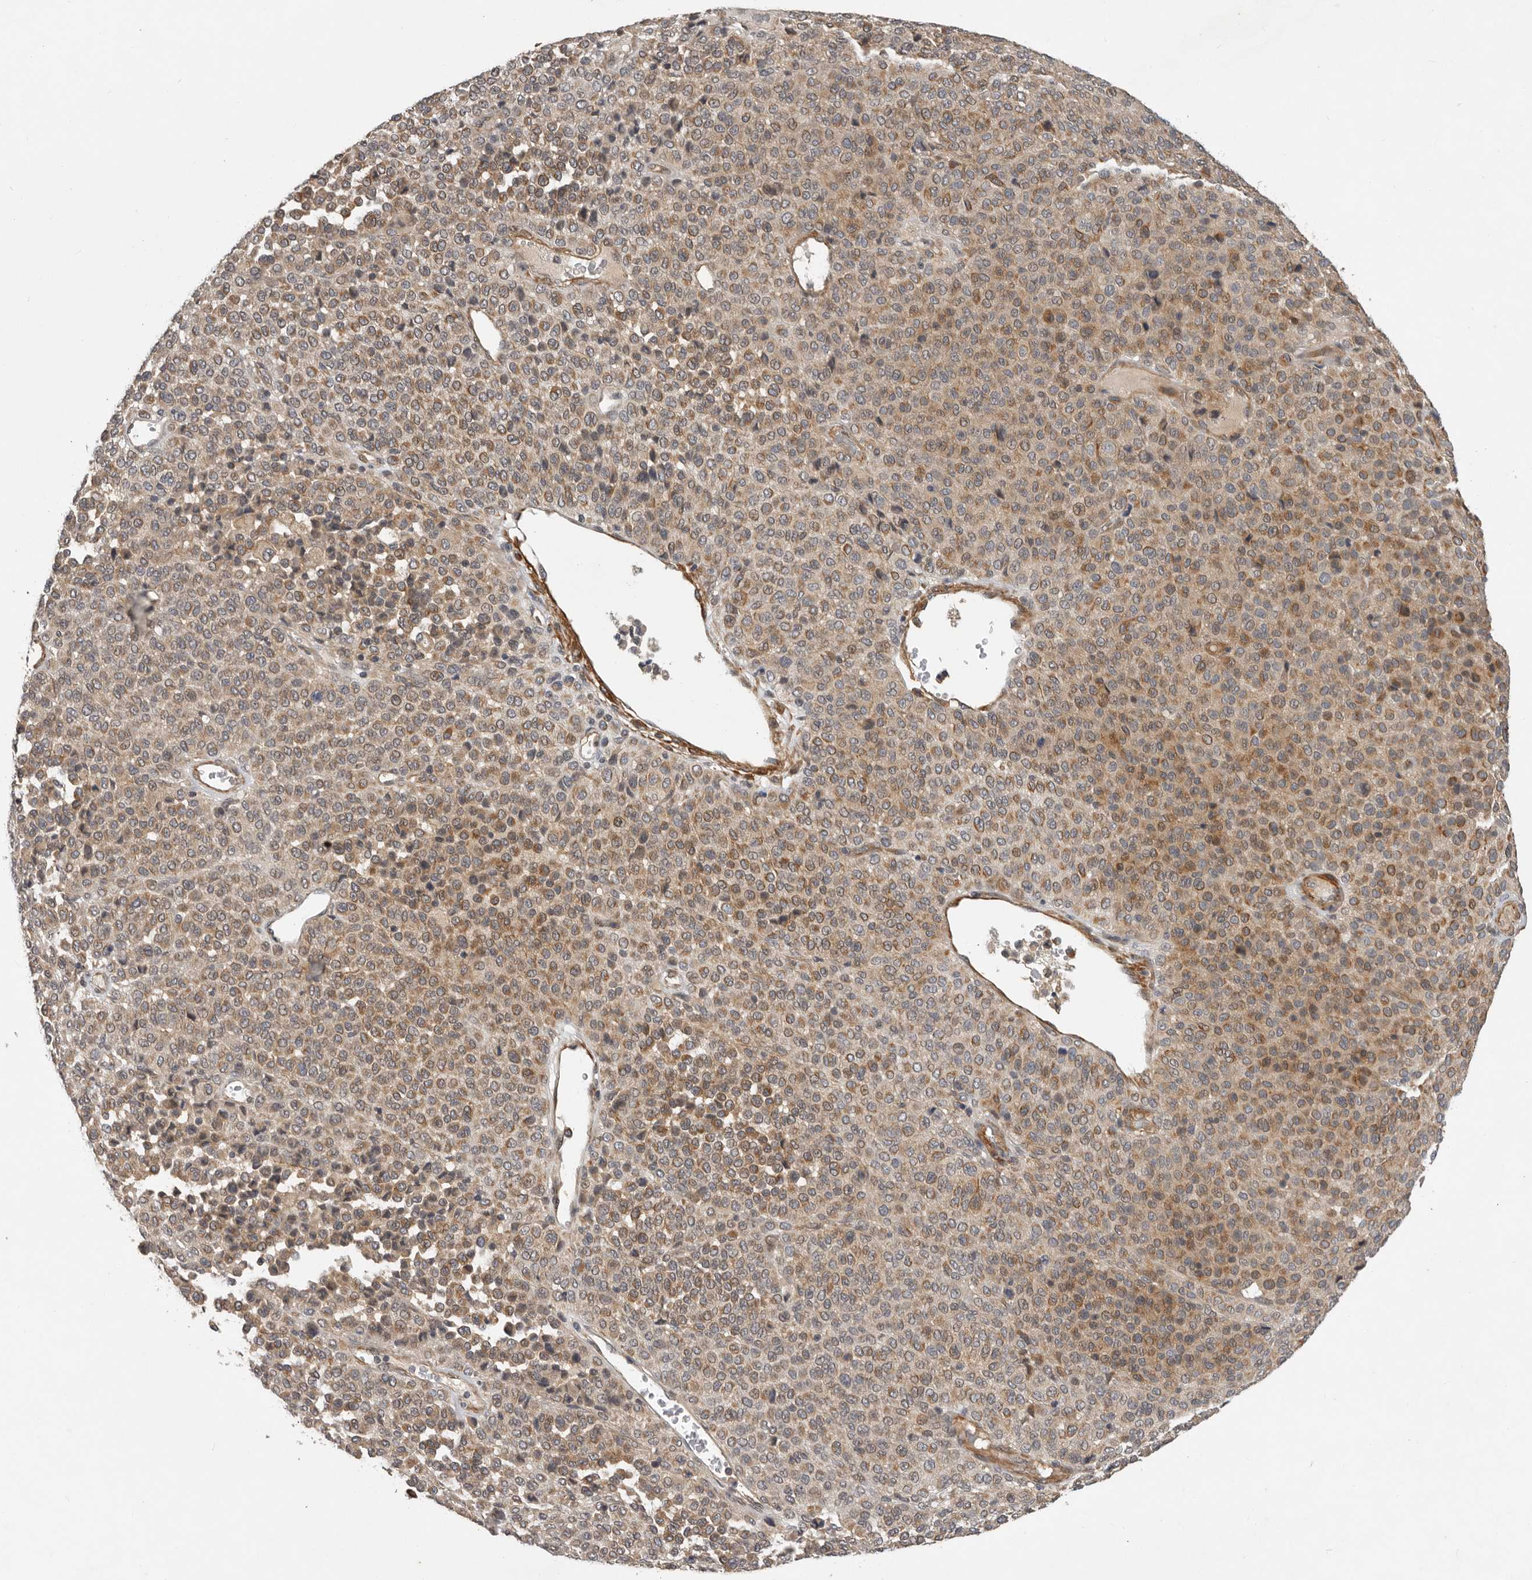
{"staining": {"intensity": "moderate", "quantity": "25%-75%", "location": "cytoplasmic/membranous"}, "tissue": "melanoma", "cell_type": "Tumor cells", "image_type": "cancer", "snomed": [{"axis": "morphology", "description": "Malignant melanoma, Metastatic site"}, {"axis": "topography", "description": "Pancreas"}], "caption": "A brown stain shows moderate cytoplasmic/membranous positivity of a protein in human melanoma tumor cells.", "gene": "RNF157", "patient": {"sex": "female", "age": 30}}